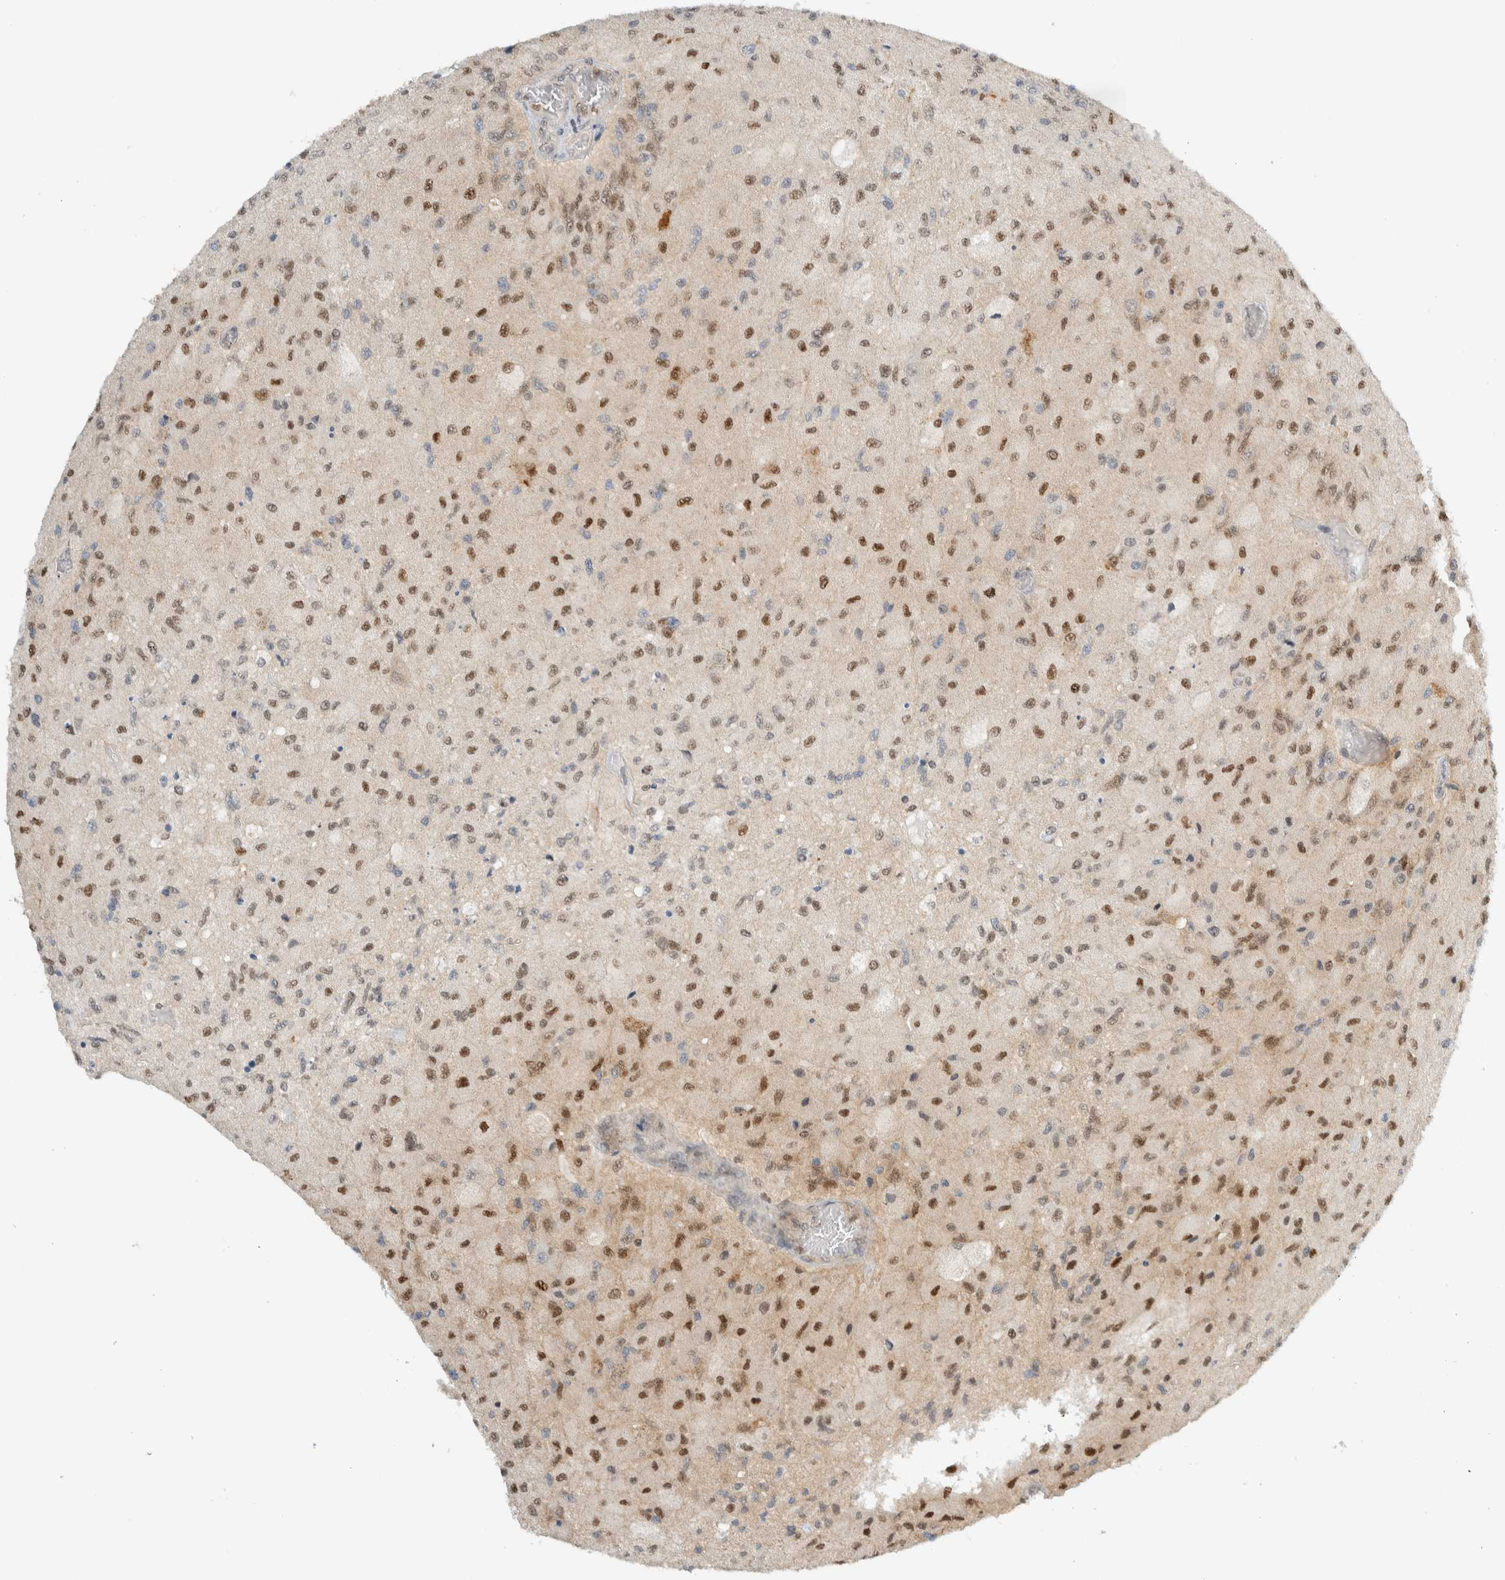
{"staining": {"intensity": "moderate", "quantity": ">75%", "location": "nuclear"}, "tissue": "glioma", "cell_type": "Tumor cells", "image_type": "cancer", "snomed": [{"axis": "morphology", "description": "Normal tissue, NOS"}, {"axis": "morphology", "description": "Glioma, malignant, High grade"}, {"axis": "topography", "description": "Cerebral cortex"}], "caption": "Protein staining of malignant glioma (high-grade) tissue displays moderate nuclear staining in approximately >75% of tumor cells.", "gene": "TFE3", "patient": {"sex": "male", "age": 77}}